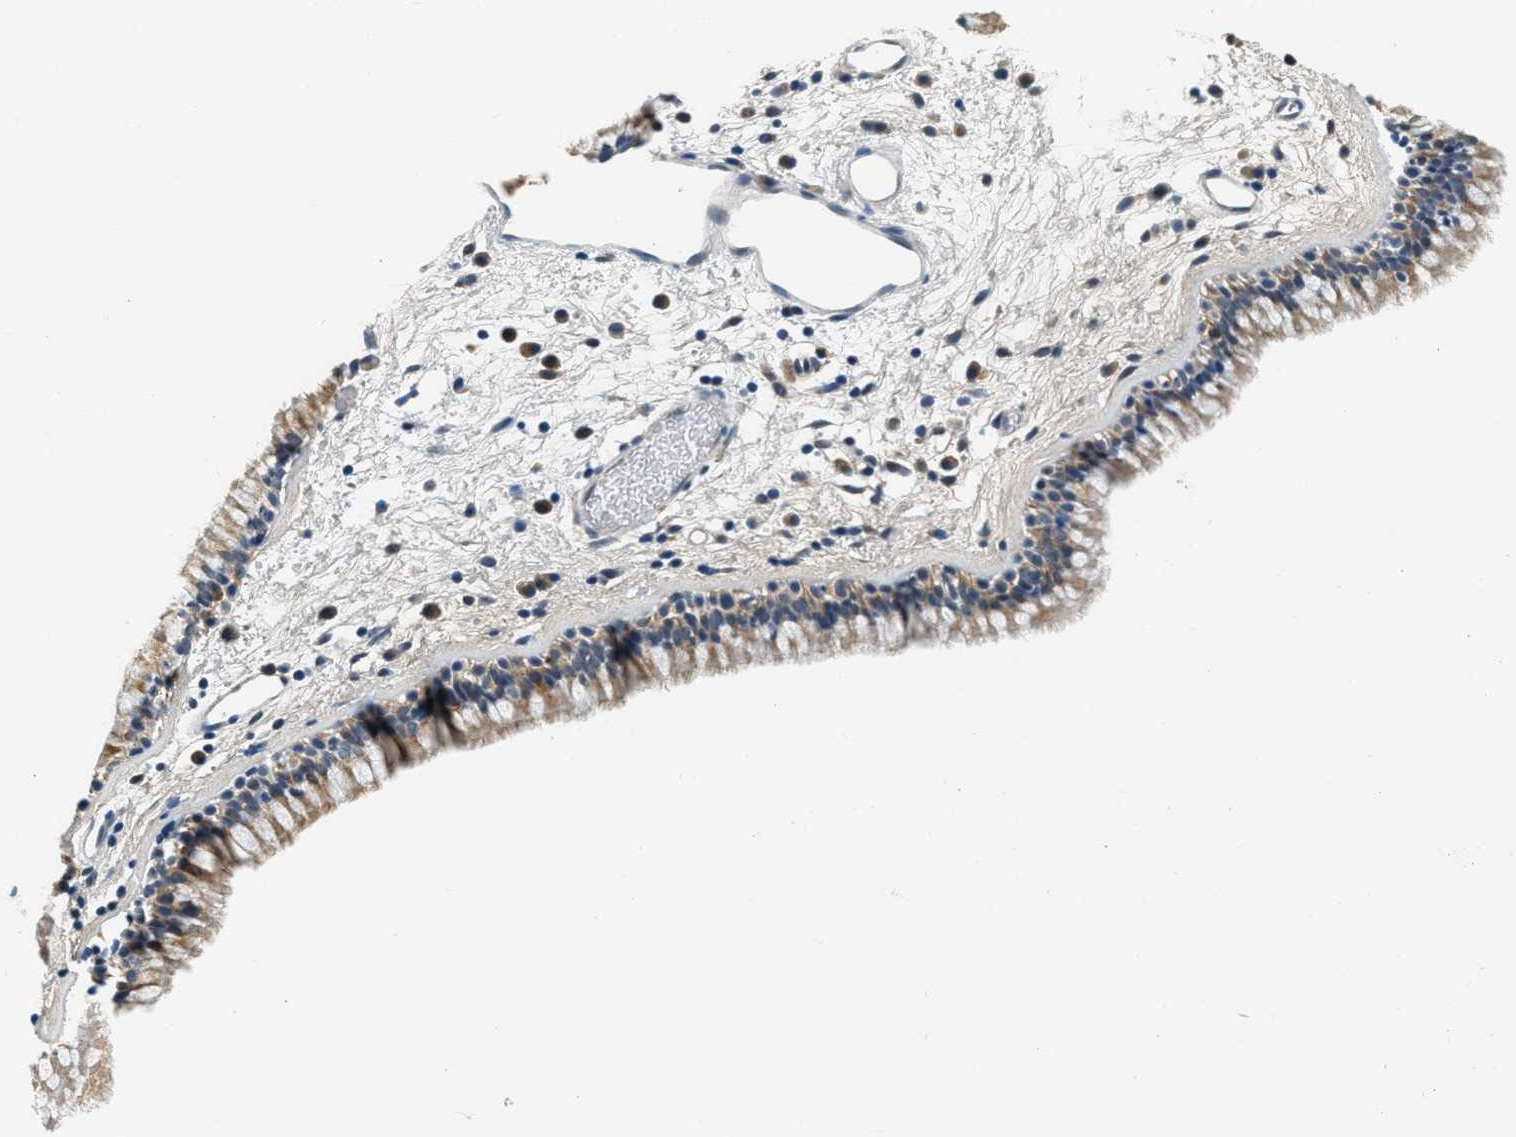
{"staining": {"intensity": "moderate", "quantity": "25%-75%", "location": "cytoplasmic/membranous"}, "tissue": "nasopharynx", "cell_type": "Respiratory epithelial cells", "image_type": "normal", "snomed": [{"axis": "morphology", "description": "Normal tissue, NOS"}, {"axis": "morphology", "description": "Inflammation, NOS"}, {"axis": "topography", "description": "Nasopharynx"}], "caption": "Immunohistochemistry histopathology image of unremarkable nasopharynx stained for a protein (brown), which shows medium levels of moderate cytoplasmic/membranous expression in about 25%-75% of respiratory epithelial cells.", "gene": "YAE1", "patient": {"sex": "male", "age": 48}}